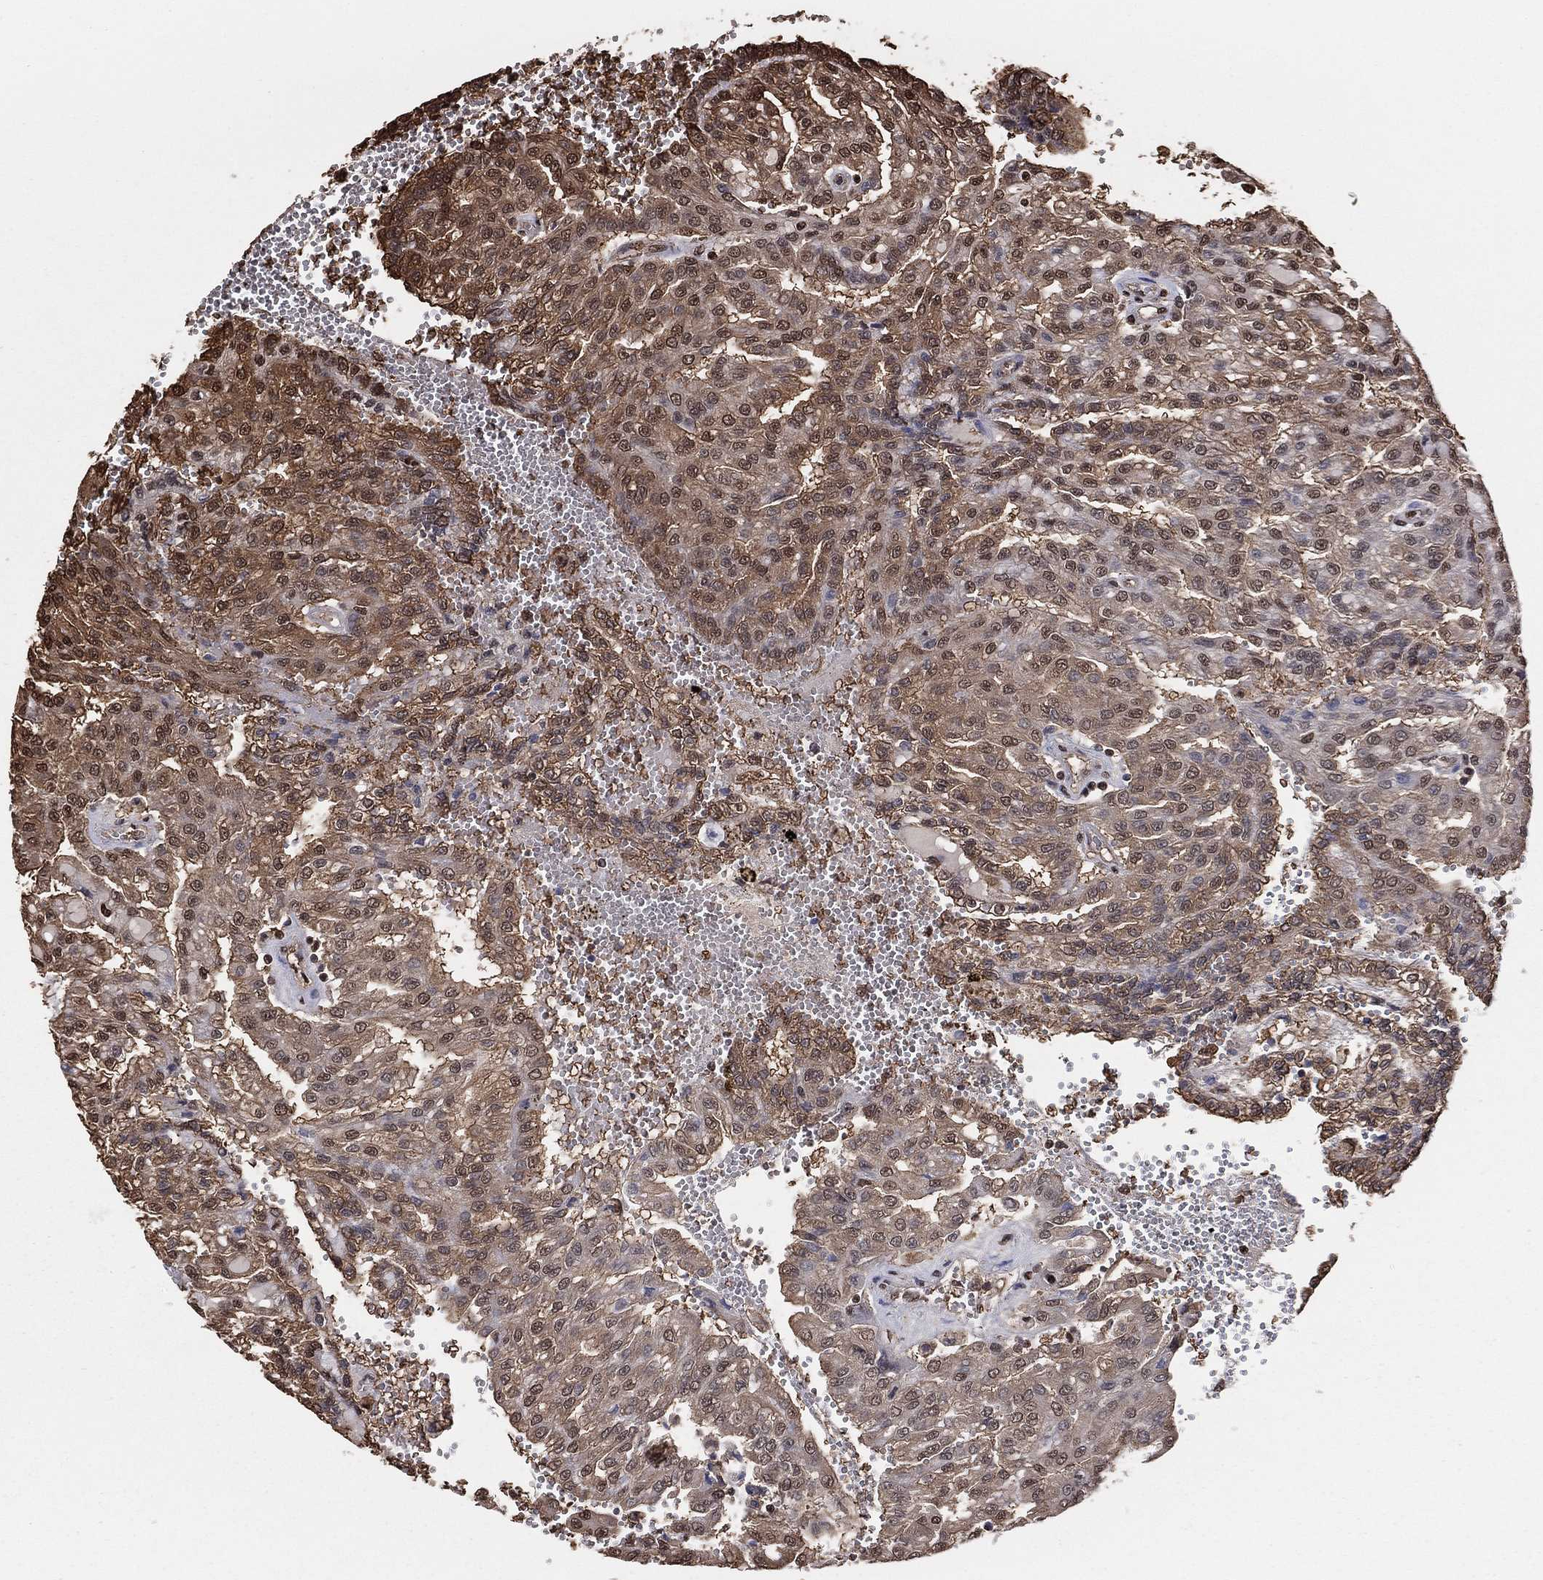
{"staining": {"intensity": "moderate", "quantity": "25%-75%", "location": "cytoplasmic/membranous,nuclear"}, "tissue": "renal cancer", "cell_type": "Tumor cells", "image_type": "cancer", "snomed": [{"axis": "morphology", "description": "Adenocarcinoma, NOS"}, {"axis": "topography", "description": "Kidney"}], "caption": "Tumor cells display medium levels of moderate cytoplasmic/membranous and nuclear positivity in about 25%-75% of cells in renal adenocarcinoma.", "gene": "GAPDH", "patient": {"sex": "male", "age": 63}}